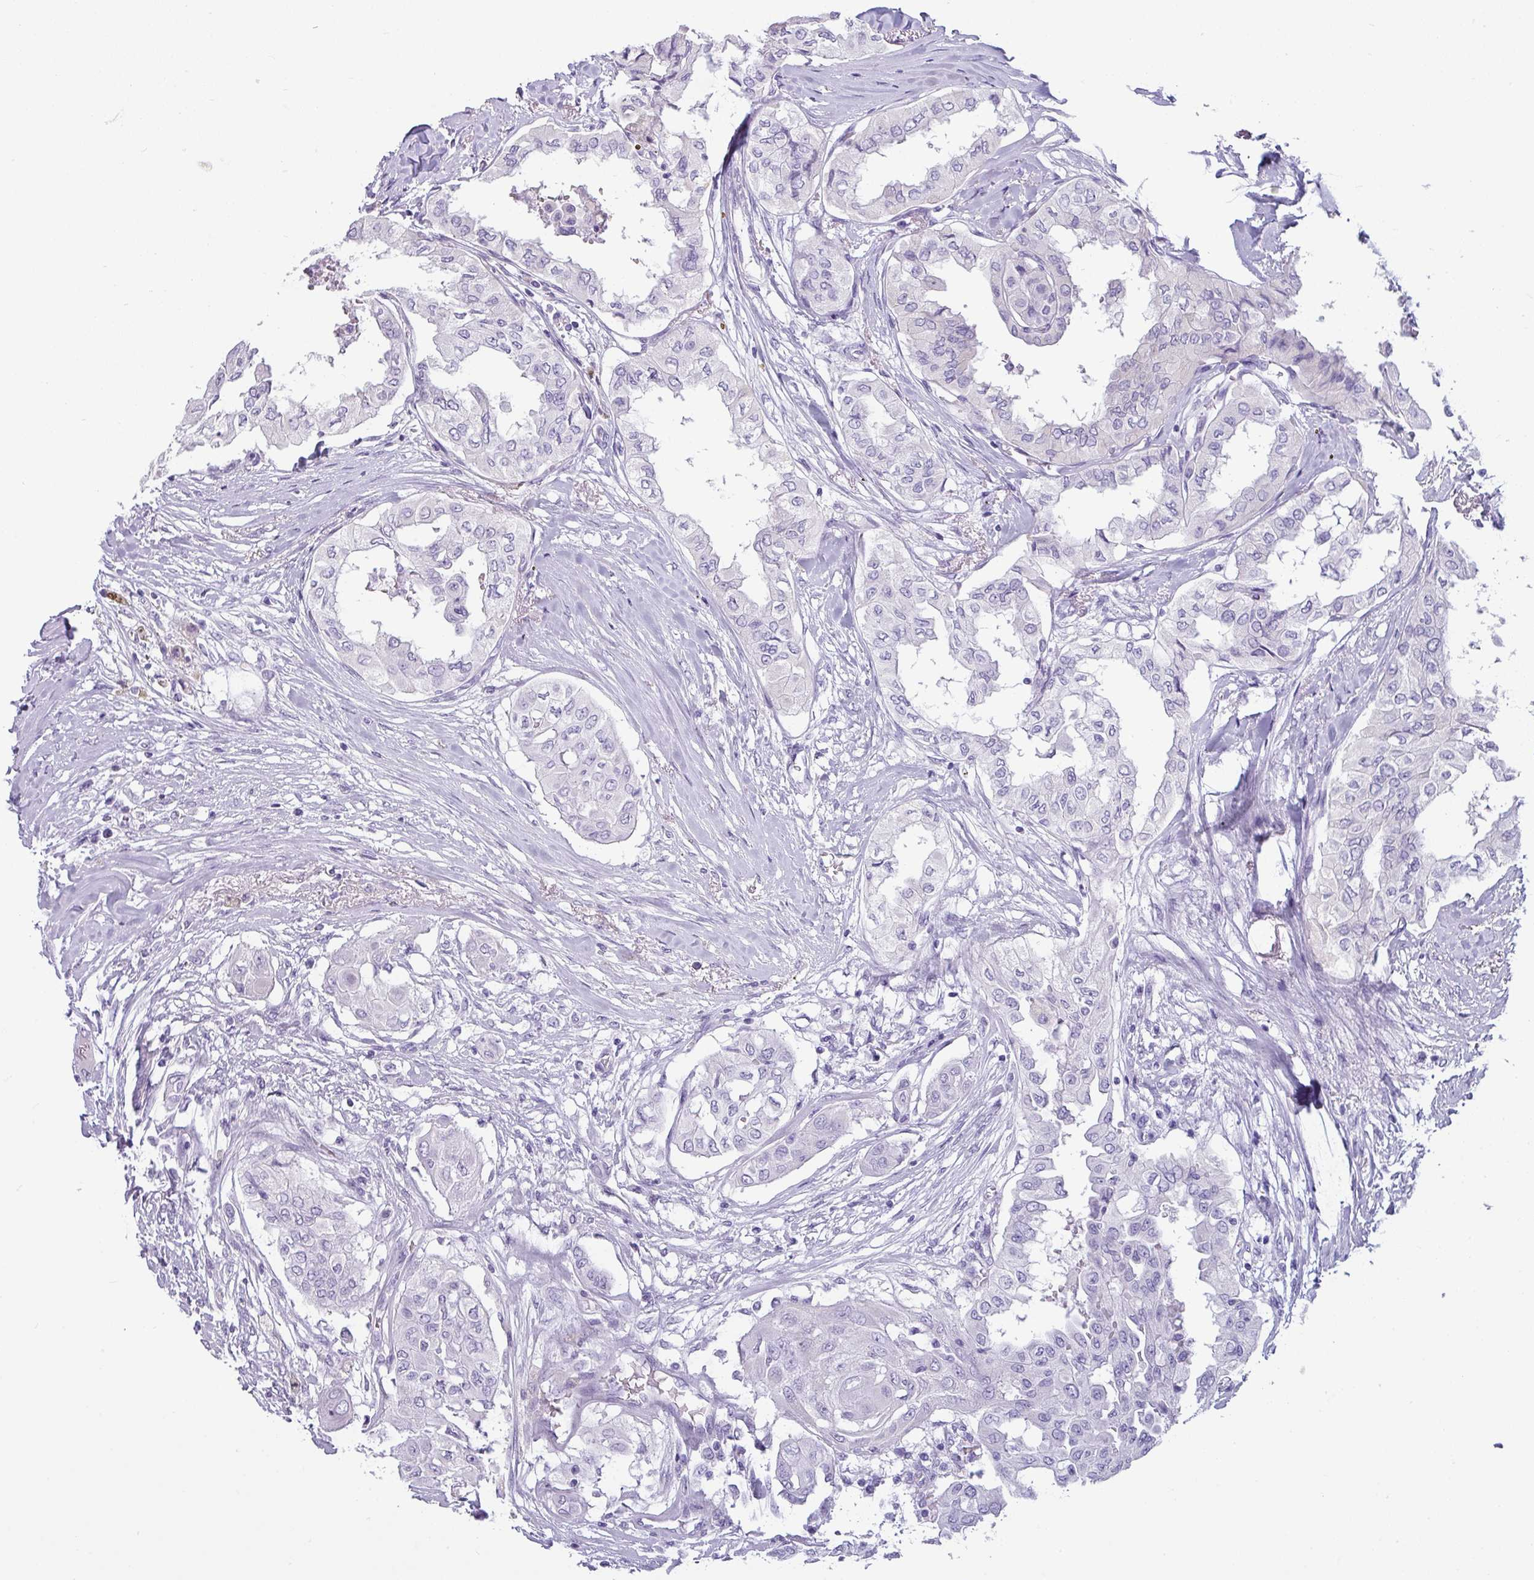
{"staining": {"intensity": "negative", "quantity": "none", "location": "none"}, "tissue": "thyroid cancer", "cell_type": "Tumor cells", "image_type": "cancer", "snomed": [{"axis": "morphology", "description": "Papillary adenocarcinoma, NOS"}, {"axis": "topography", "description": "Thyroid gland"}], "caption": "Thyroid cancer was stained to show a protein in brown. There is no significant staining in tumor cells.", "gene": "VCY1B", "patient": {"sex": "female", "age": 59}}